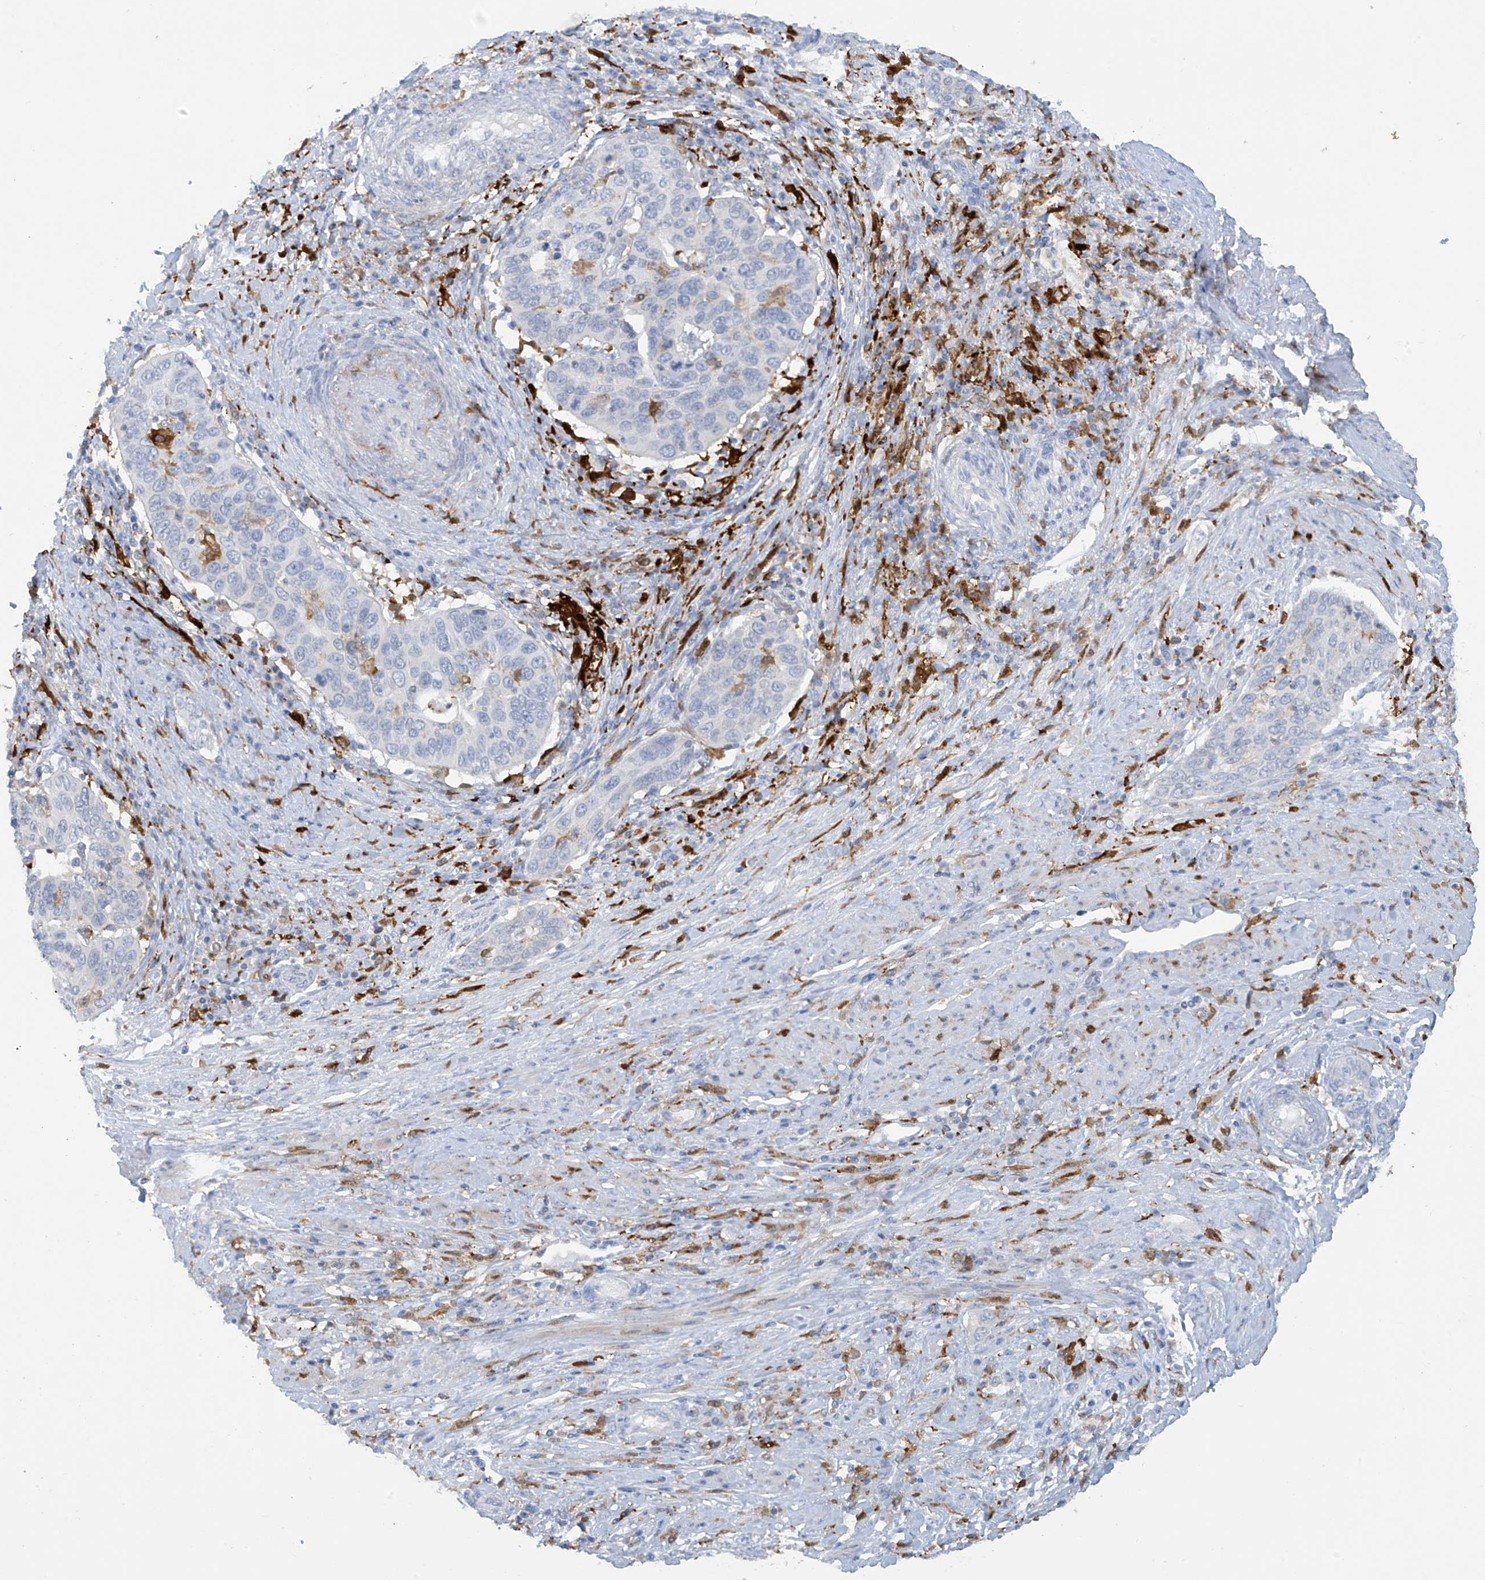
{"staining": {"intensity": "negative", "quantity": "none", "location": "none"}, "tissue": "cervical cancer", "cell_type": "Tumor cells", "image_type": "cancer", "snomed": [{"axis": "morphology", "description": "Squamous cell carcinoma, NOS"}, {"axis": "topography", "description": "Cervix"}], "caption": "Immunohistochemistry photomicrograph of cervical squamous cell carcinoma stained for a protein (brown), which demonstrates no positivity in tumor cells.", "gene": "TRMT2B", "patient": {"sex": "female", "age": 60}}